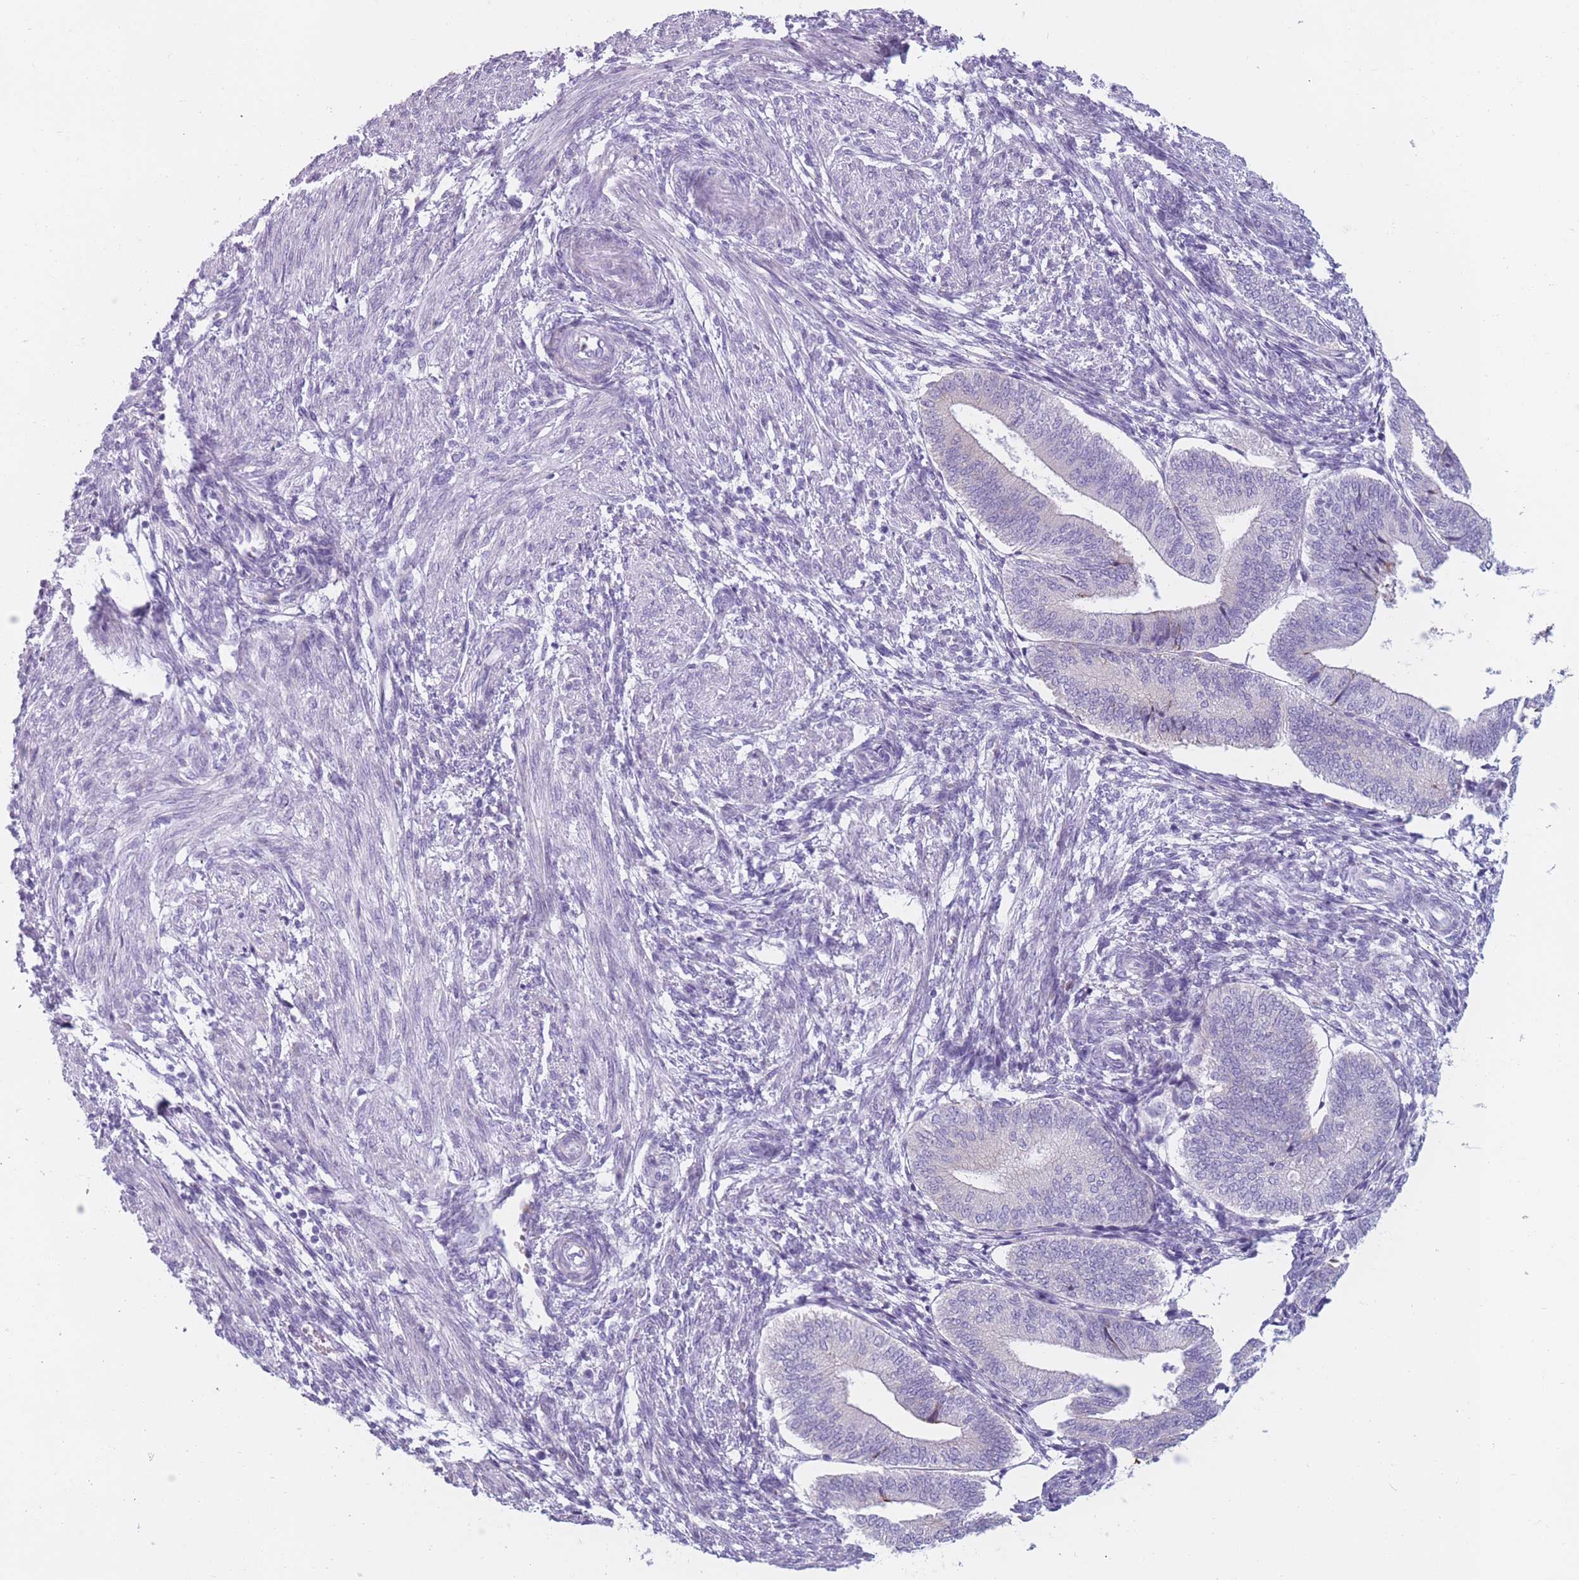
{"staining": {"intensity": "negative", "quantity": "none", "location": "none"}, "tissue": "endometrium", "cell_type": "Cells in endometrial stroma", "image_type": "normal", "snomed": [{"axis": "morphology", "description": "Normal tissue, NOS"}, {"axis": "topography", "description": "Endometrium"}], "caption": "This micrograph is of unremarkable endometrium stained with immunohistochemistry (IHC) to label a protein in brown with the nuclei are counter-stained blue. There is no expression in cells in endometrial stroma.", "gene": "COL27A1", "patient": {"sex": "female", "age": 34}}